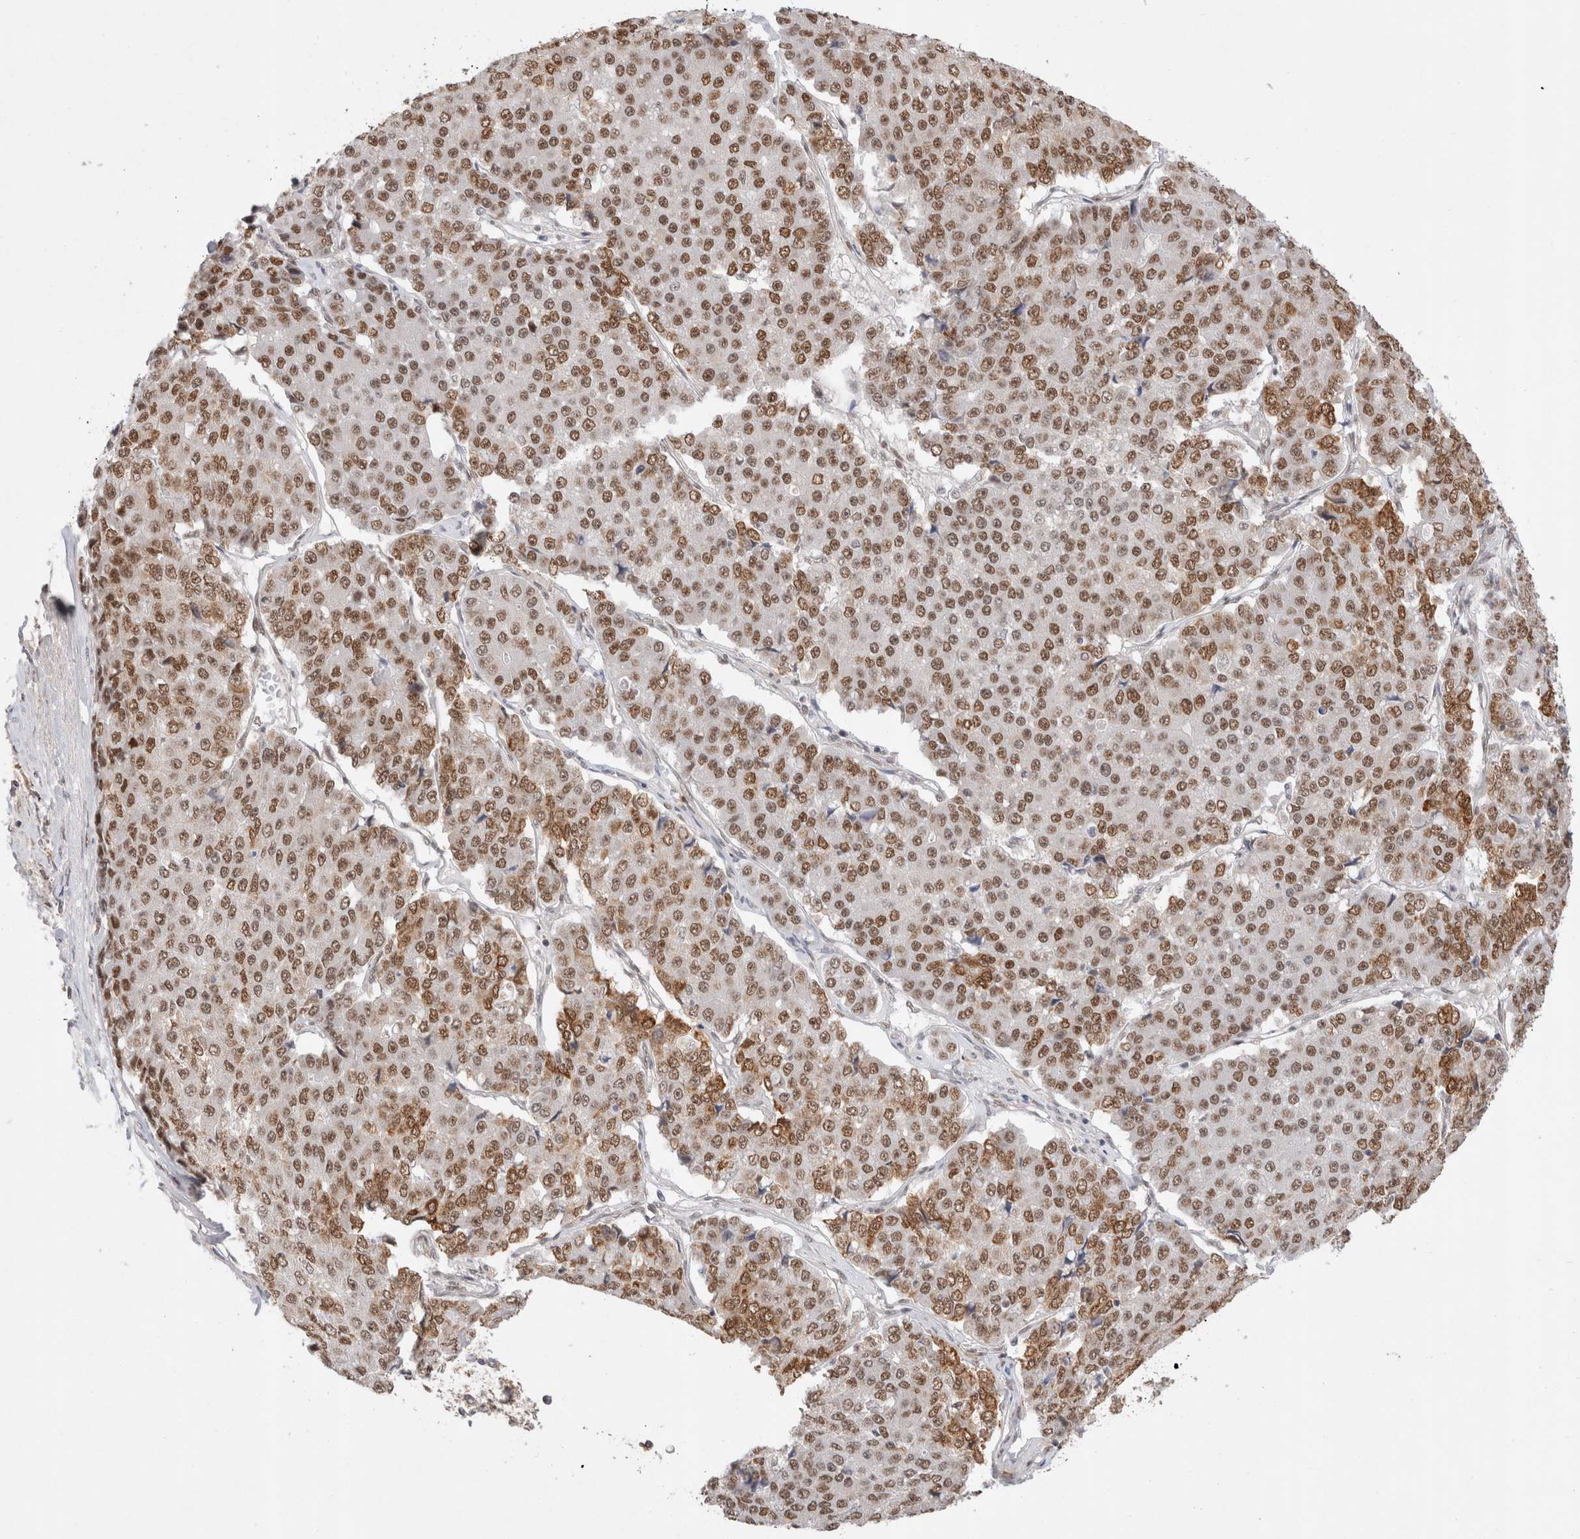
{"staining": {"intensity": "moderate", "quantity": ">75%", "location": "nuclear"}, "tissue": "pancreatic cancer", "cell_type": "Tumor cells", "image_type": "cancer", "snomed": [{"axis": "morphology", "description": "Adenocarcinoma, NOS"}, {"axis": "topography", "description": "Pancreas"}], "caption": "Pancreatic cancer (adenocarcinoma) stained for a protein reveals moderate nuclear positivity in tumor cells.", "gene": "GTF2I", "patient": {"sex": "male", "age": 50}}